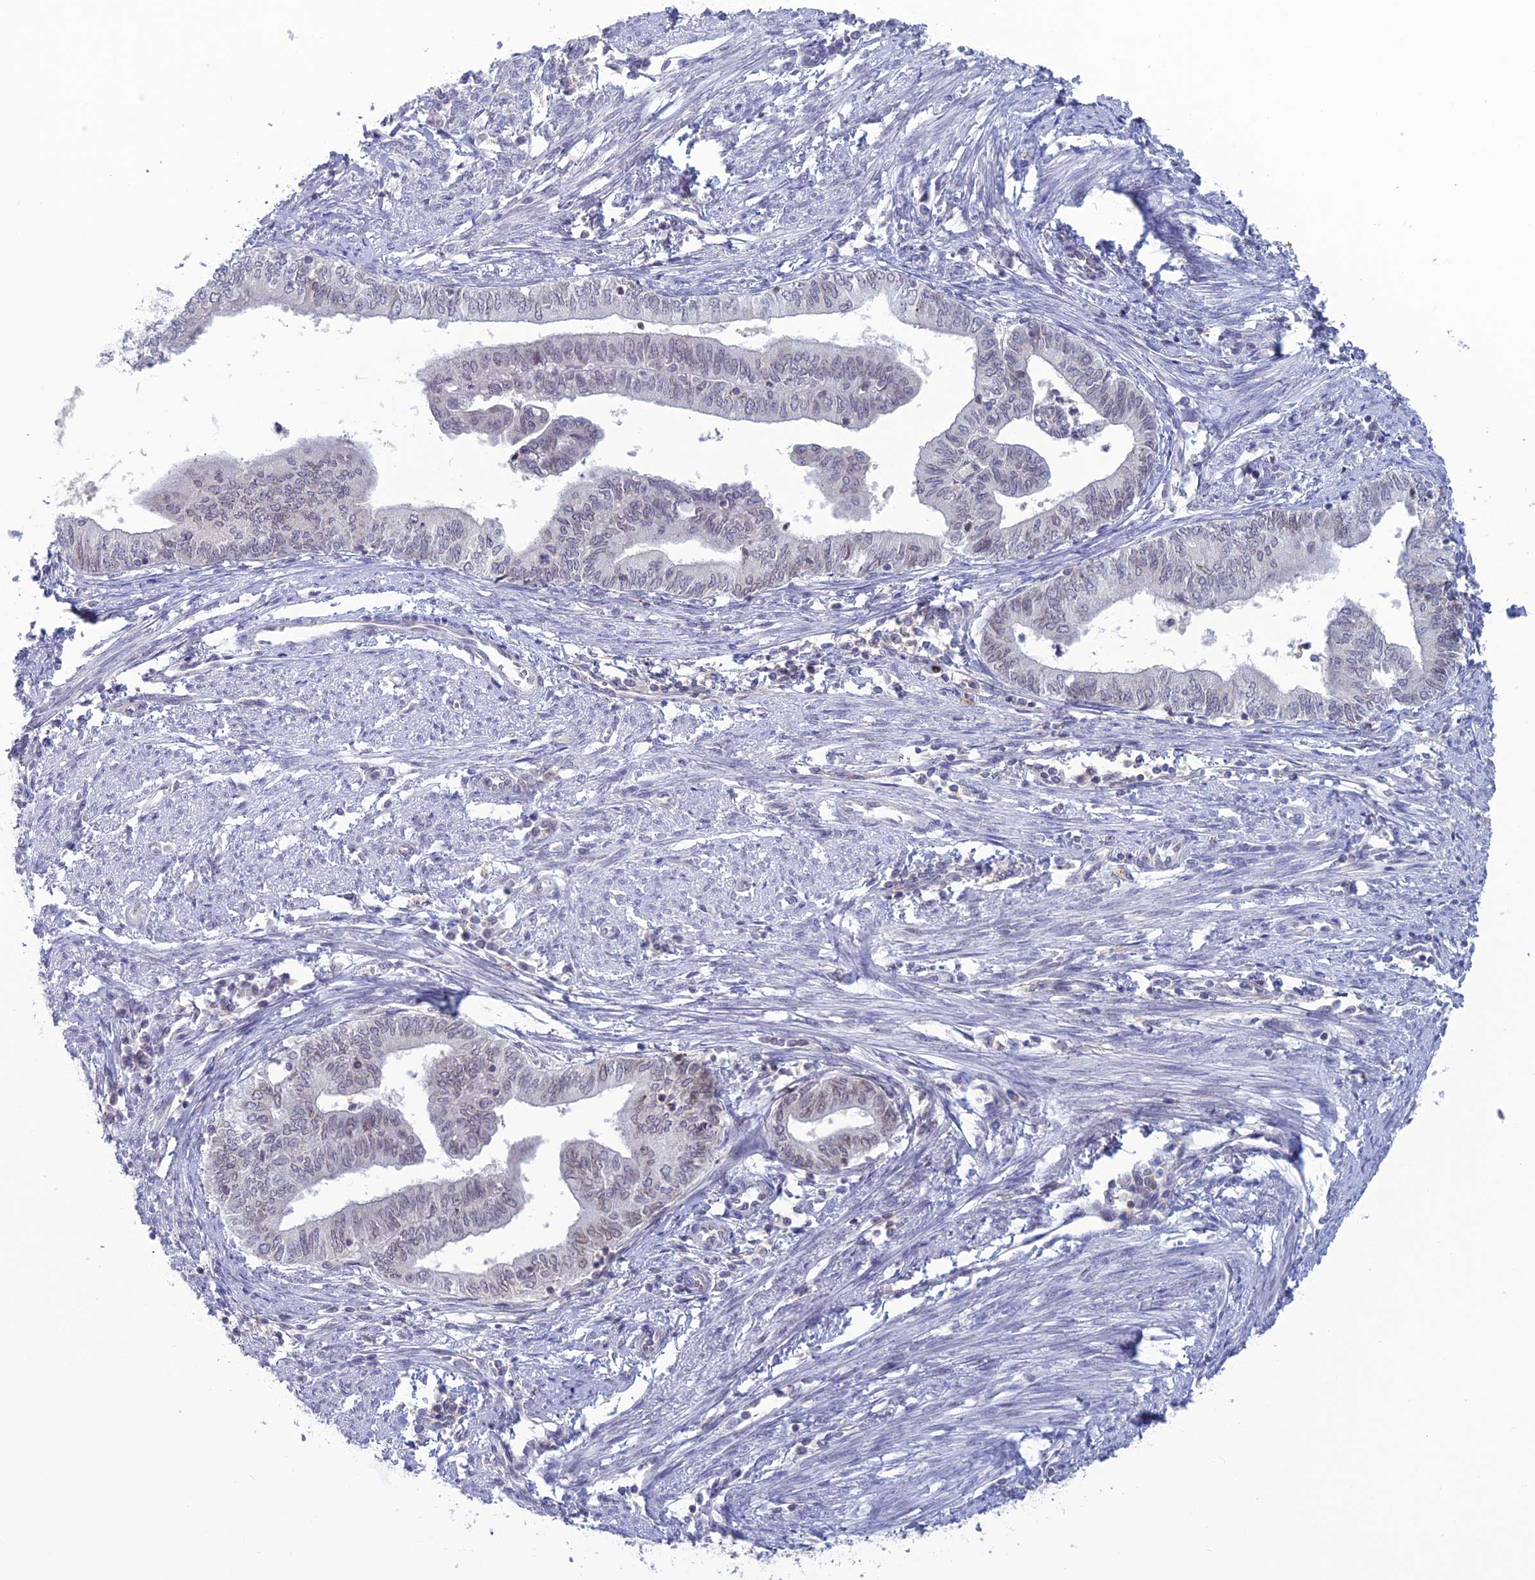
{"staining": {"intensity": "weak", "quantity": "25%-75%", "location": "cytoplasmic/membranous,nuclear"}, "tissue": "endometrial cancer", "cell_type": "Tumor cells", "image_type": "cancer", "snomed": [{"axis": "morphology", "description": "Adenocarcinoma, NOS"}, {"axis": "topography", "description": "Endometrium"}], "caption": "IHC photomicrograph of human endometrial cancer (adenocarcinoma) stained for a protein (brown), which exhibits low levels of weak cytoplasmic/membranous and nuclear positivity in about 25%-75% of tumor cells.", "gene": "WDR46", "patient": {"sex": "female", "age": 66}}